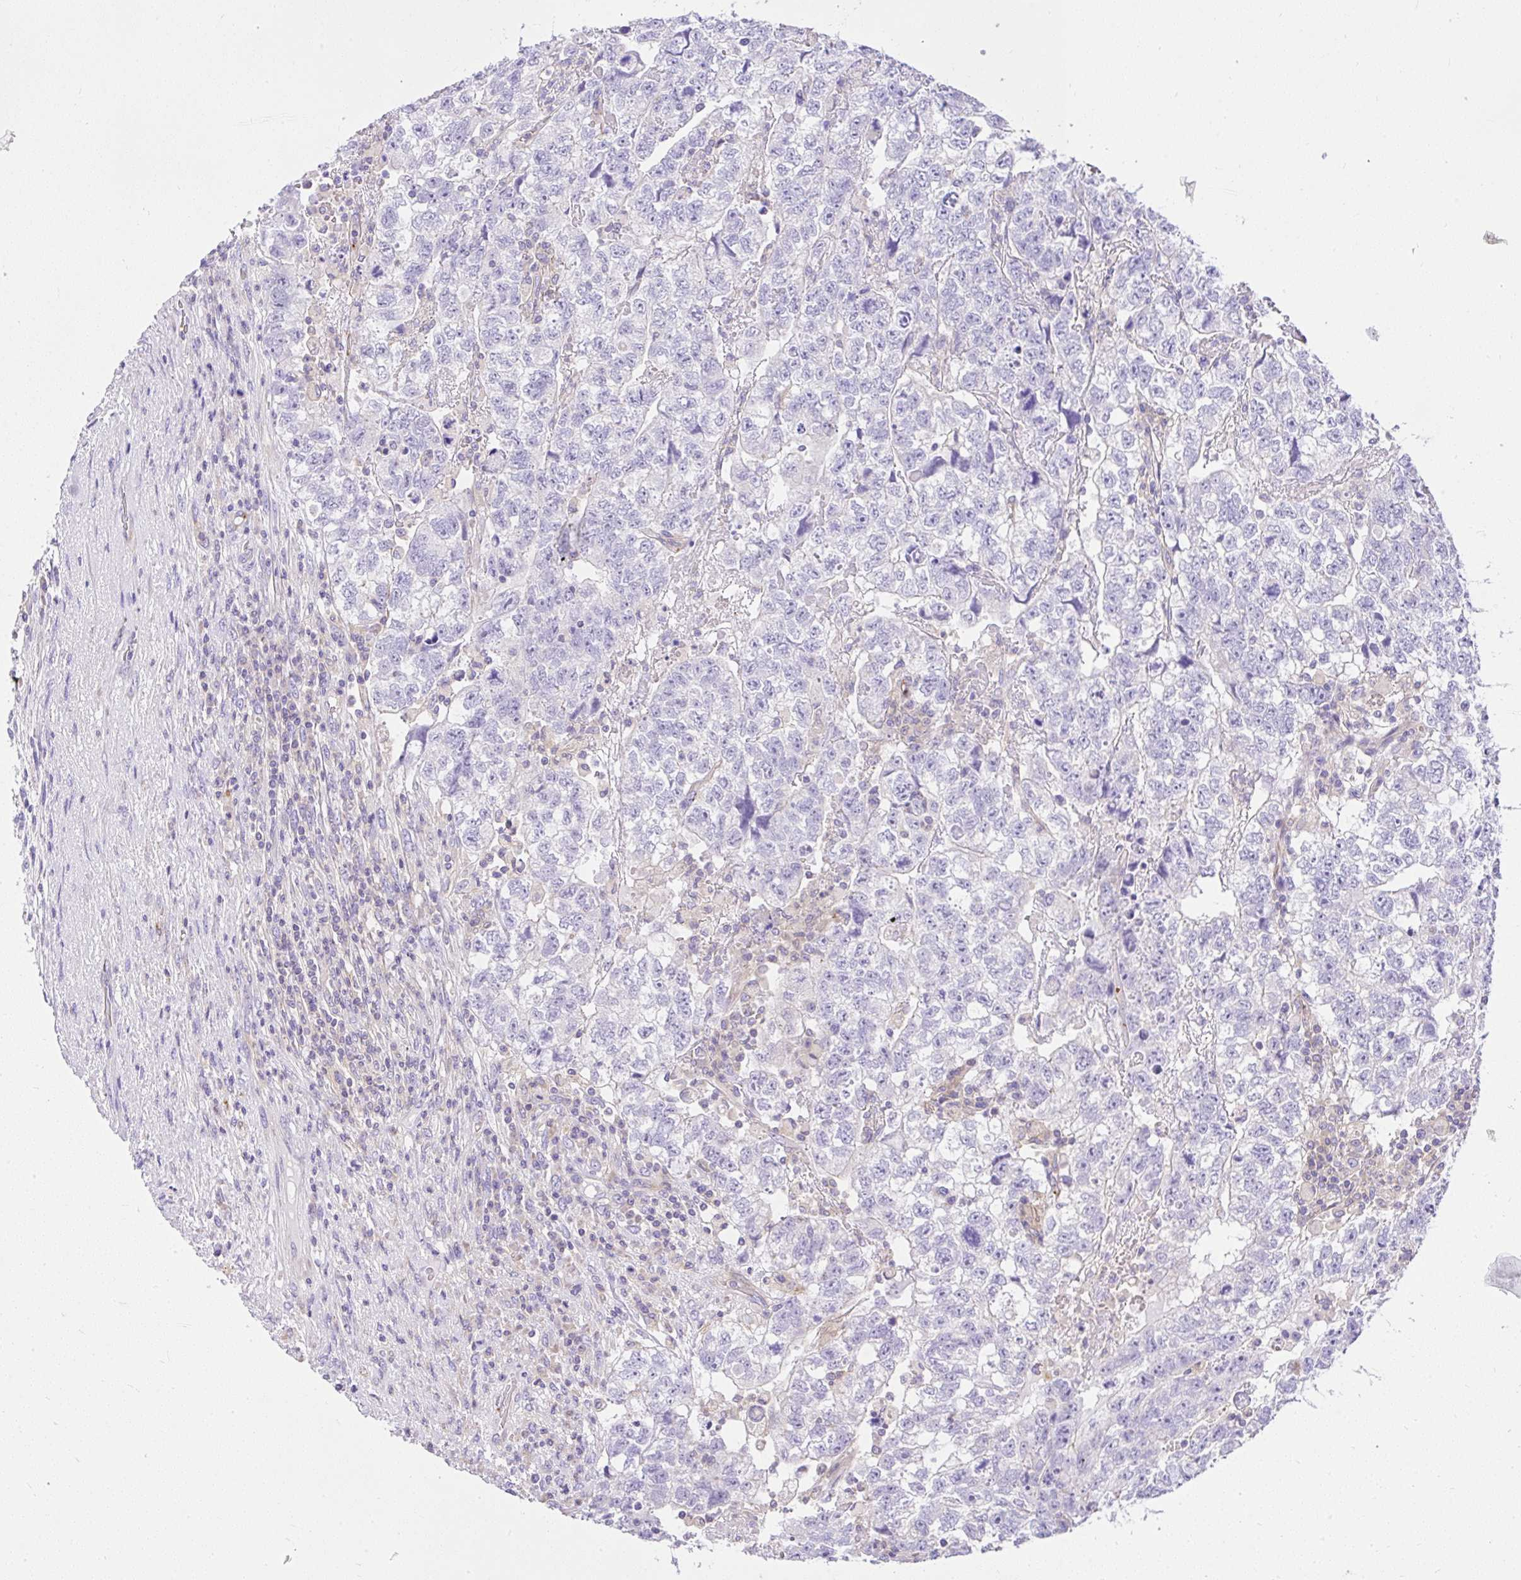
{"staining": {"intensity": "negative", "quantity": "none", "location": "none"}, "tissue": "testis cancer", "cell_type": "Tumor cells", "image_type": "cancer", "snomed": [{"axis": "morphology", "description": "Normal tissue, NOS"}, {"axis": "morphology", "description": "Carcinoma, Embryonal, NOS"}, {"axis": "topography", "description": "Testis"}], "caption": "An immunohistochemistry (IHC) histopathology image of testis embryonal carcinoma is shown. There is no staining in tumor cells of testis embryonal carcinoma.", "gene": "CCDC142", "patient": {"sex": "male", "age": 36}}